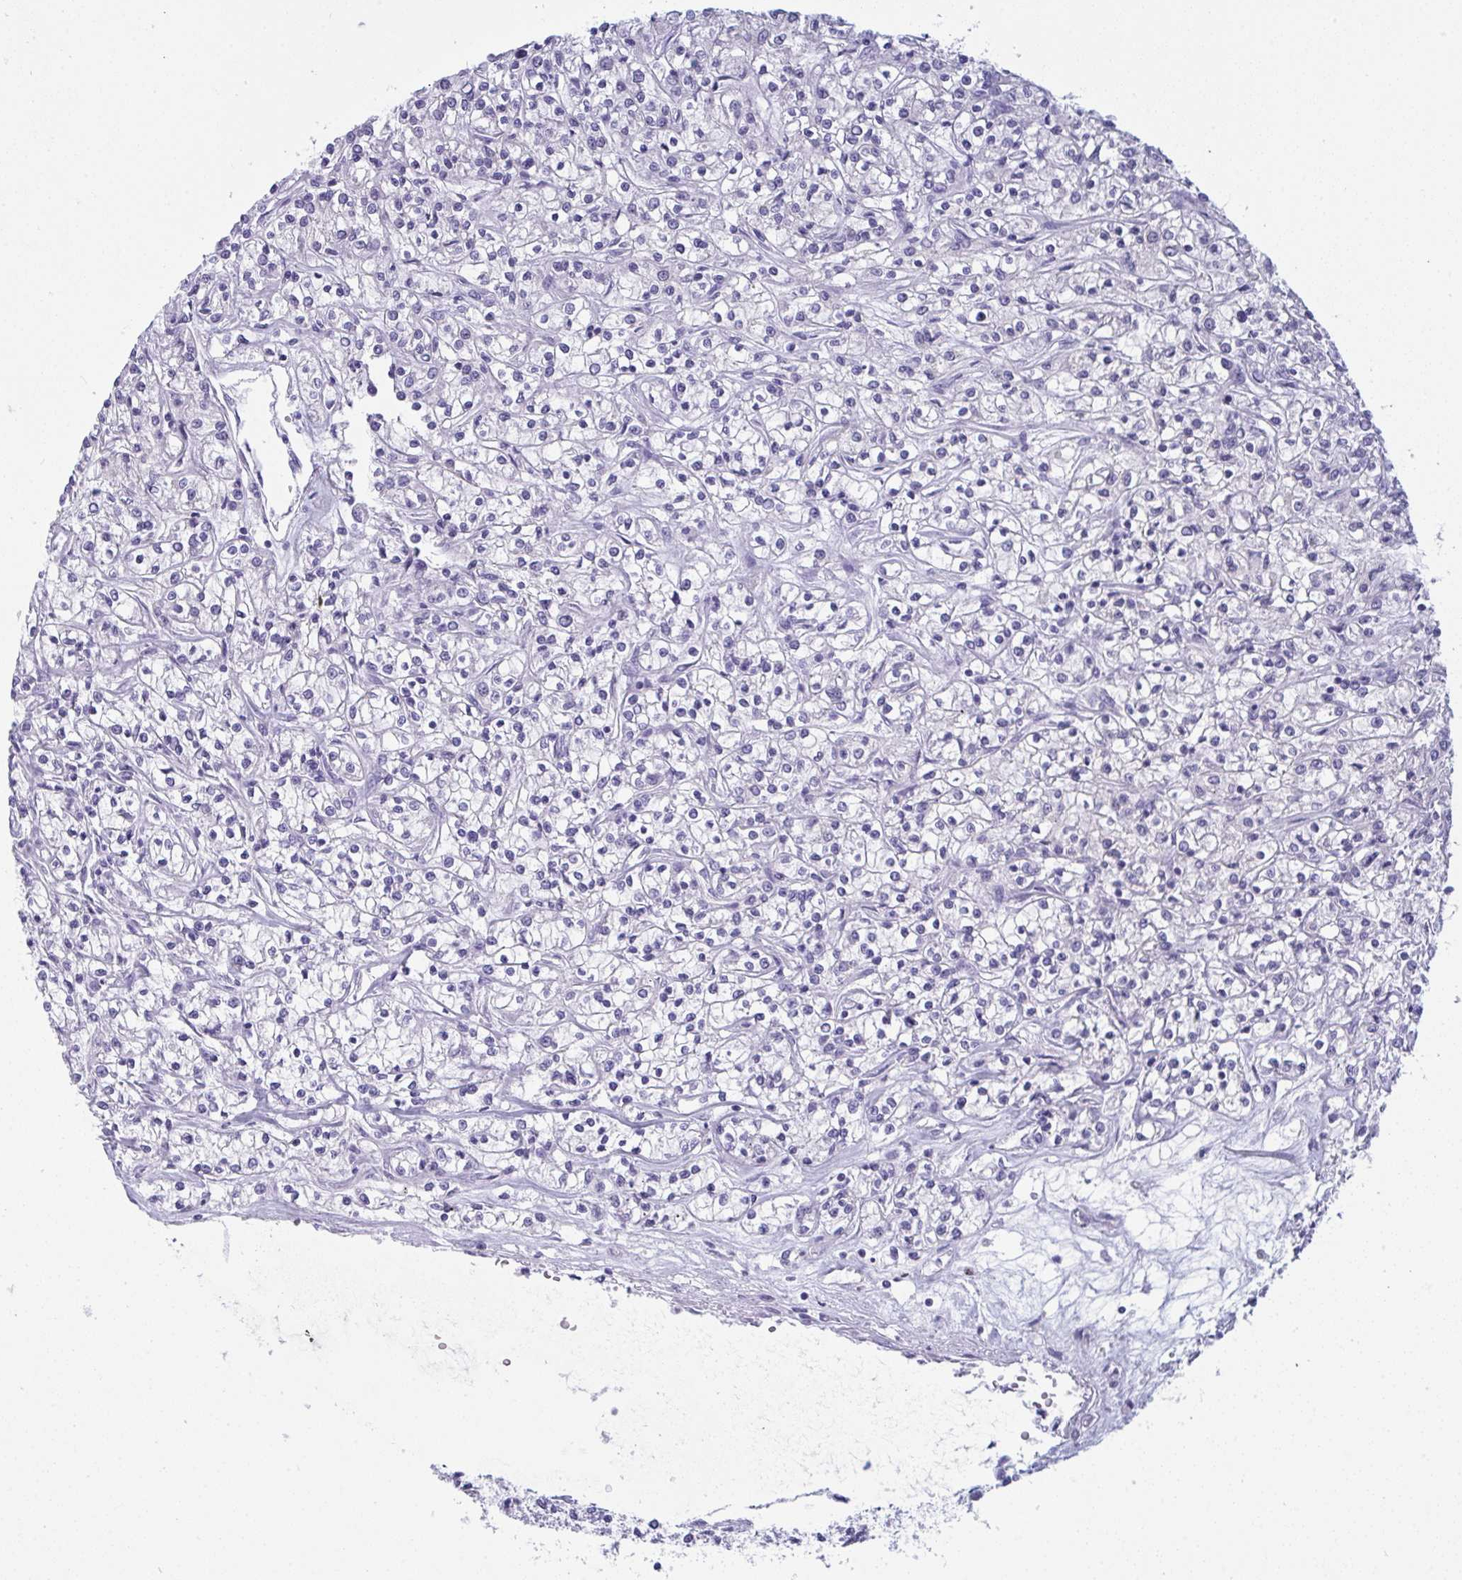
{"staining": {"intensity": "negative", "quantity": "none", "location": "none"}, "tissue": "renal cancer", "cell_type": "Tumor cells", "image_type": "cancer", "snomed": [{"axis": "morphology", "description": "Adenocarcinoma, NOS"}, {"axis": "topography", "description": "Kidney"}], "caption": "A micrograph of renal cancer stained for a protein exhibits no brown staining in tumor cells.", "gene": "PRDM9", "patient": {"sex": "female", "age": 59}}